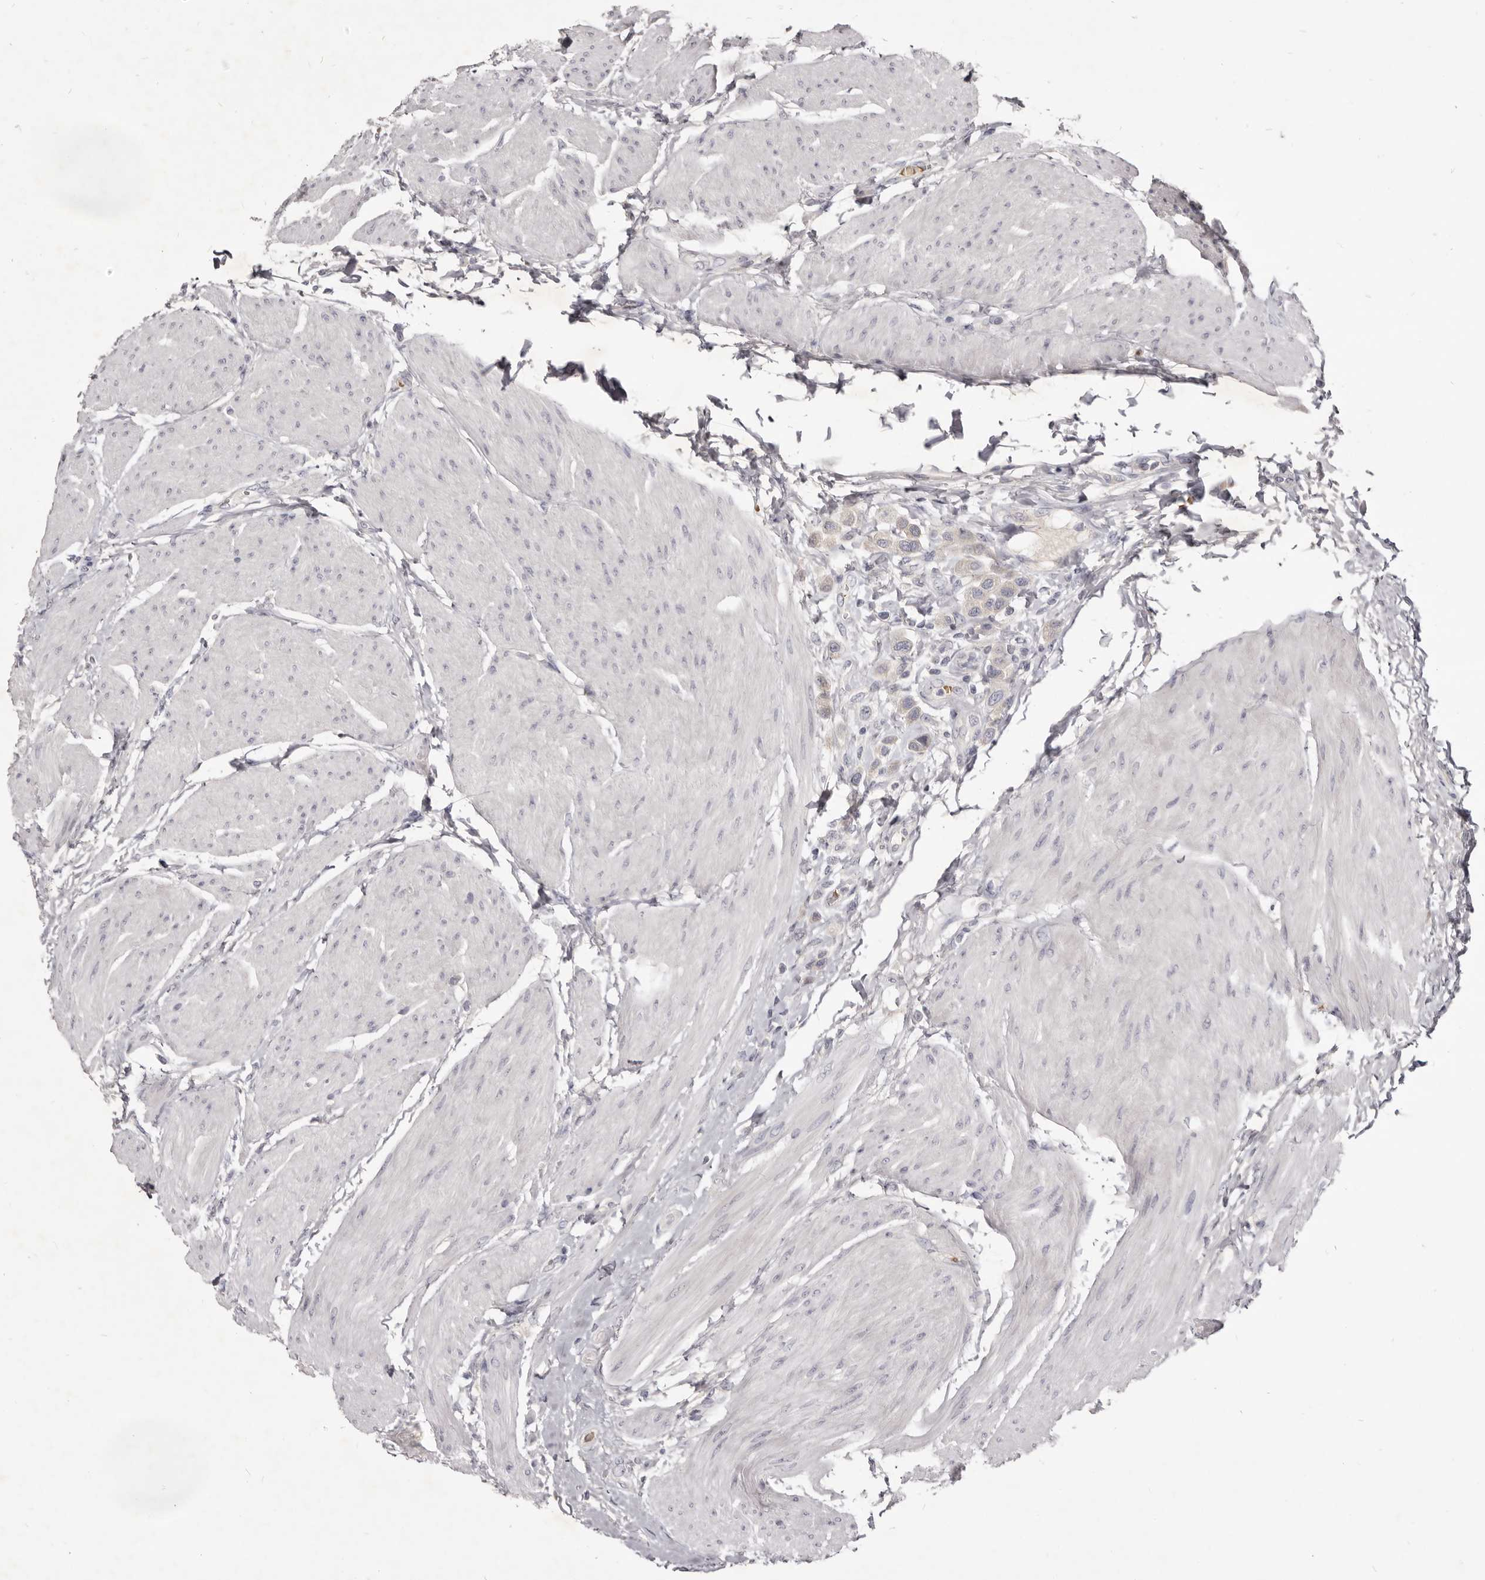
{"staining": {"intensity": "negative", "quantity": "none", "location": "none"}, "tissue": "urothelial cancer", "cell_type": "Tumor cells", "image_type": "cancer", "snomed": [{"axis": "morphology", "description": "Urothelial carcinoma, High grade"}, {"axis": "topography", "description": "Urinary bladder"}], "caption": "This is an immunohistochemistry micrograph of urothelial carcinoma (high-grade). There is no expression in tumor cells.", "gene": "KIF2B", "patient": {"sex": "male", "age": 50}}